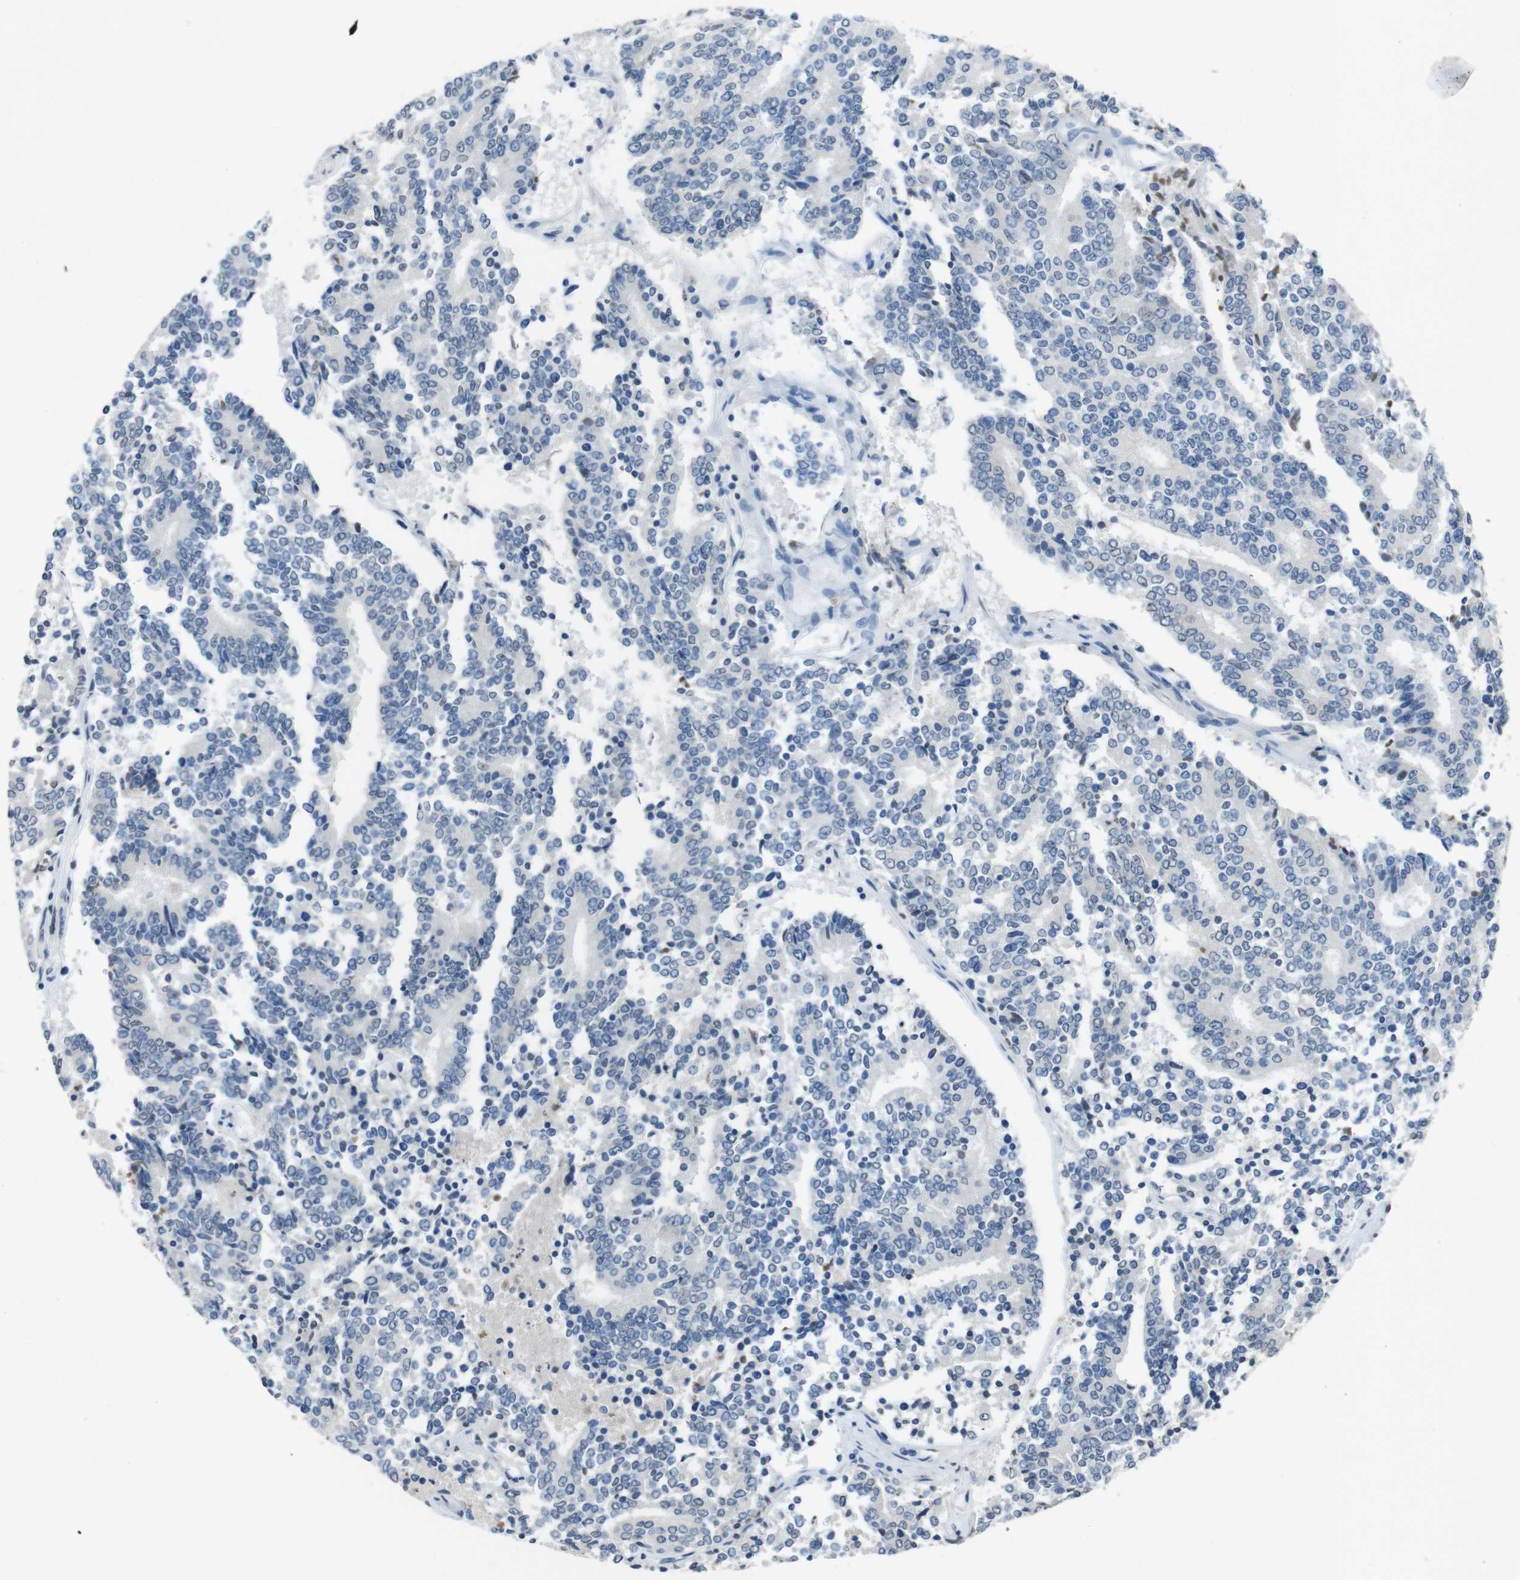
{"staining": {"intensity": "negative", "quantity": "none", "location": "none"}, "tissue": "prostate cancer", "cell_type": "Tumor cells", "image_type": "cancer", "snomed": [{"axis": "morphology", "description": "Normal tissue, NOS"}, {"axis": "morphology", "description": "Adenocarcinoma, High grade"}, {"axis": "topography", "description": "Prostate"}, {"axis": "topography", "description": "Seminal veicle"}], "caption": "Tumor cells are negative for brown protein staining in prostate cancer.", "gene": "STBD1", "patient": {"sex": "male", "age": 55}}